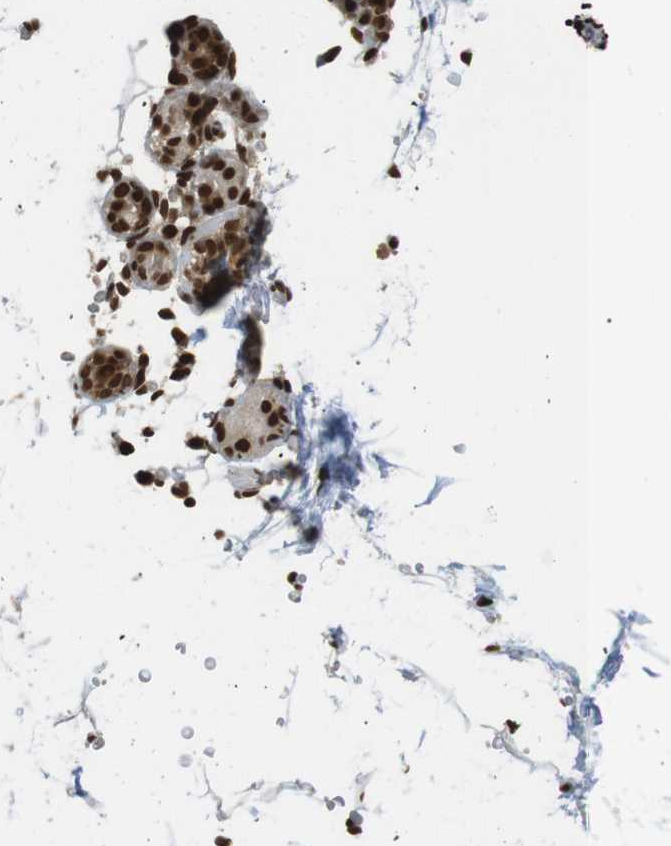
{"staining": {"intensity": "strong", "quantity": ">75%", "location": "nuclear"}, "tissue": "adipose tissue", "cell_type": "Adipocytes", "image_type": "normal", "snomed": [{"axis": "morphology", "description": "Normal tissue, NOS"}, {"axis": "topography", "description": "Breast"}, {"axis": "topography", "description": "Soft tissue"}], "caption": "High-magnification brightfield microscopy of normal adipose tissue stained with DAB (brown) and counterstained with hematoxylin (blue). adipocytes exhibit strong nuclear positivity is identified in approximately>75% of cells. (IHC, brightfield microscopy, high magnification).", "gene": "RUVBL2", "patient": {"sex": "female", "age": 75}}